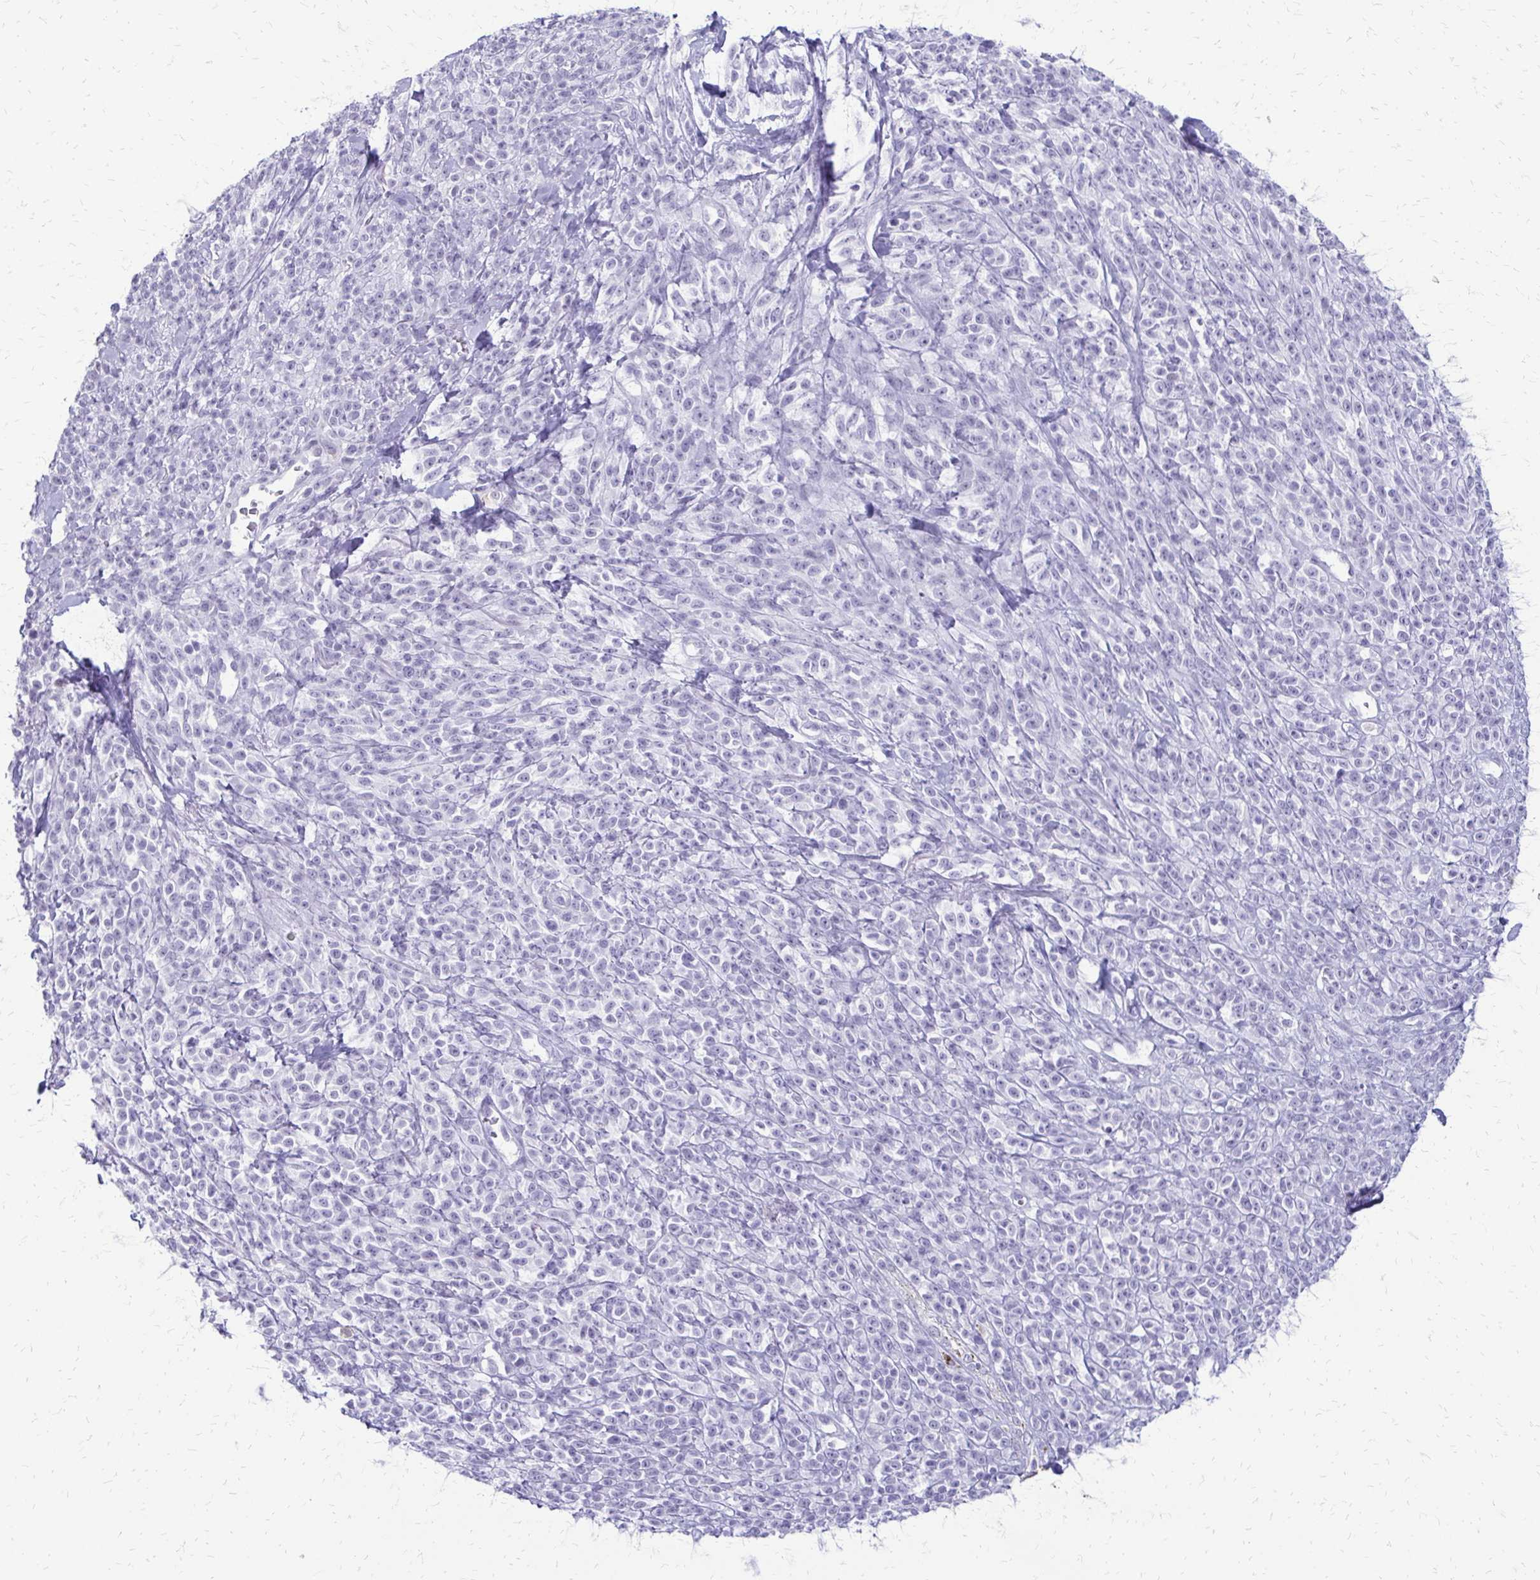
{"staining": {"intensity": "negative", "quantity": "none", "location": "none"}, "tissue": "melanoma", "cell_type": "Tumor cells", "image_type": "cancer", "snomed": [{"axis": "morphology", "description": "Malignant melanoma, NOS"}, {"axis": "topography", "description": "Skin"}, {"axis": "topography", "description": "Skin of trunk"}], "caption": "An immunohistochemistry (IHC) histopathology image of melanoma is shown. There is no staining in tumor cells of melanoma.", "gene": "FAM162B", "patient": {"sex": "male", "age": 74}}